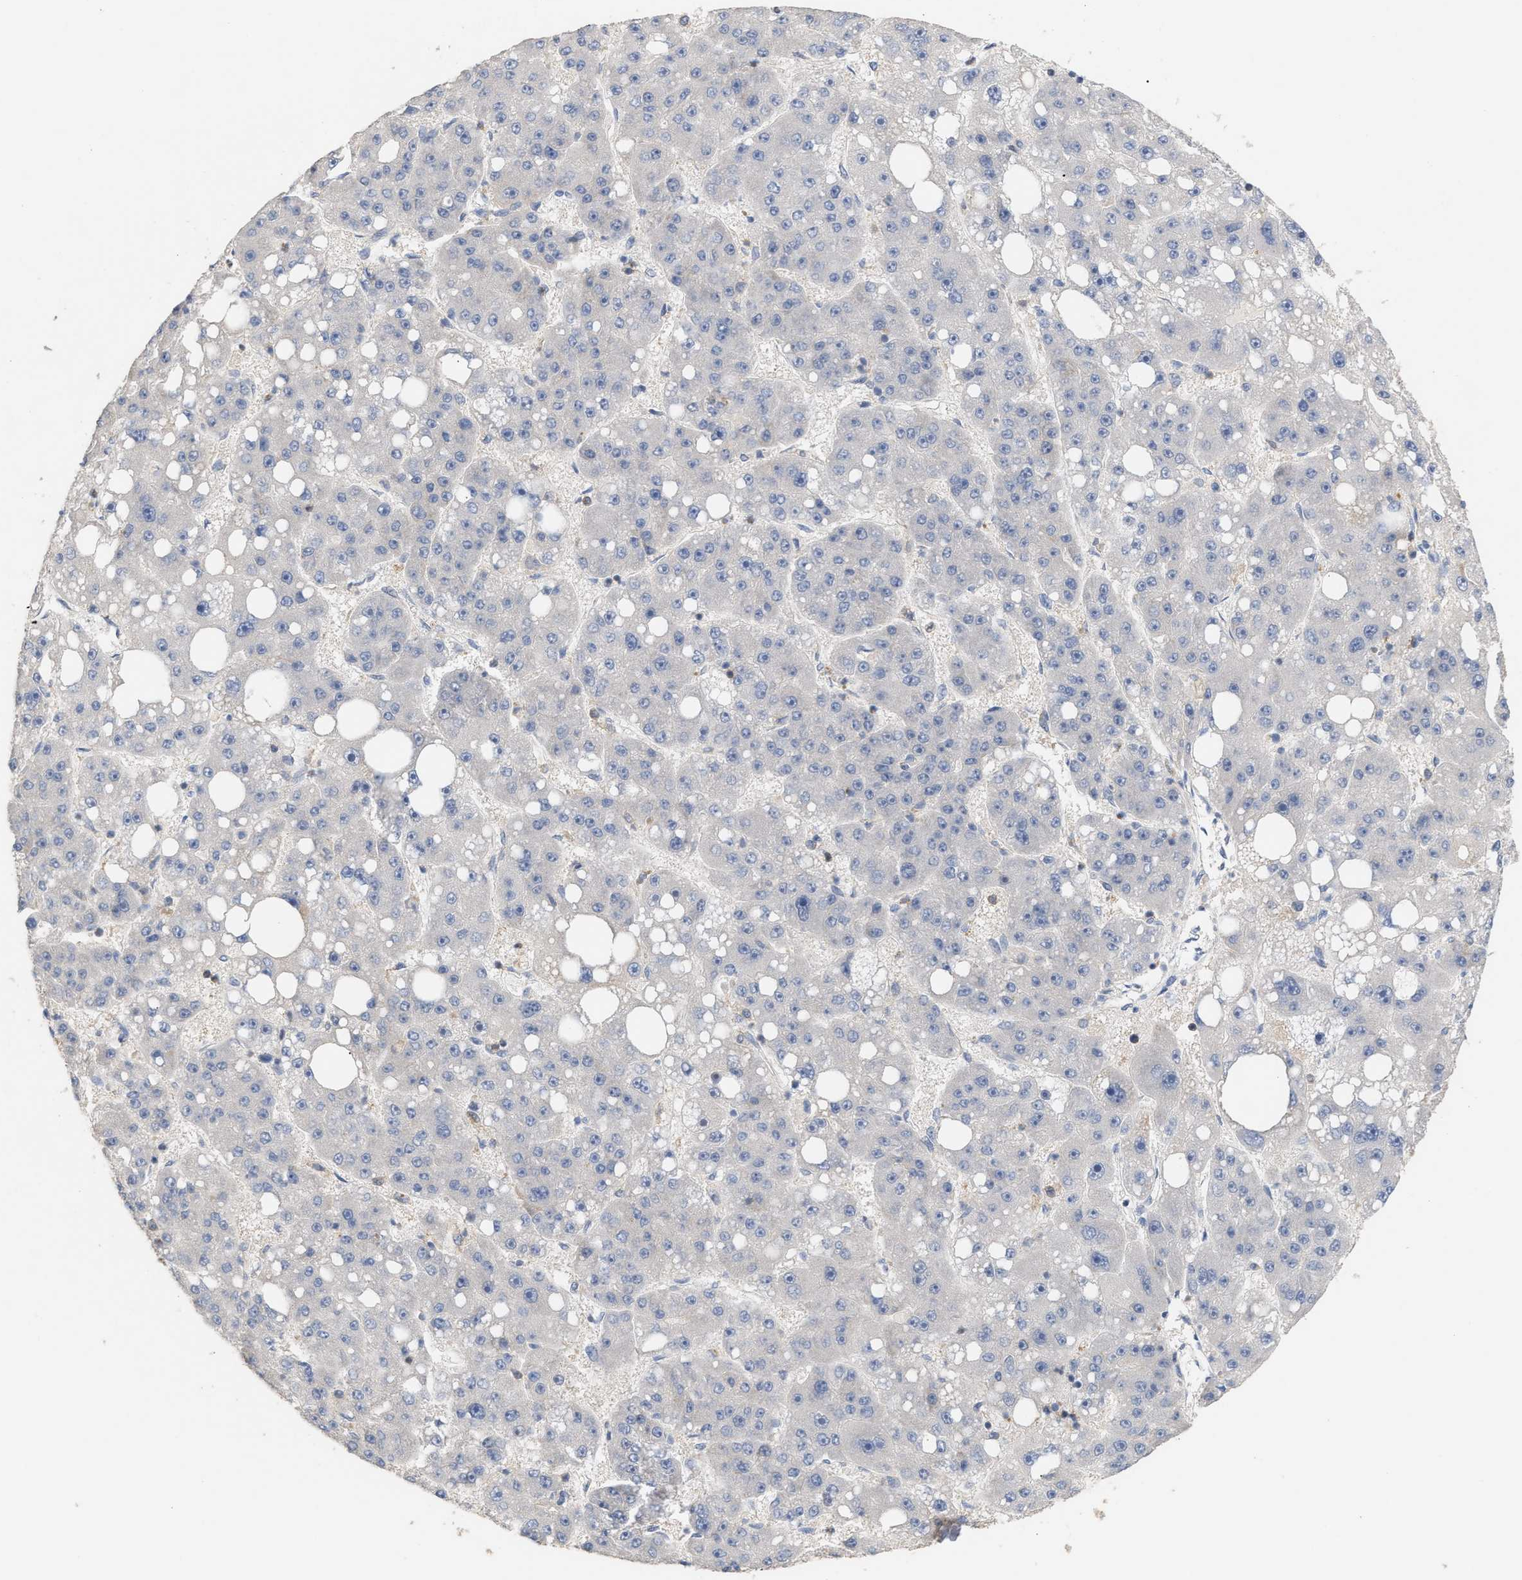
{"staining": {"intensity": "negative", "quantity": "none", "location": "none"}, "tissue": "liver cancer", "cell_type": "Tumor cells", "image_type": "cancer", "snomed": [{"axis": "morphology", "description": "Carcinoma, Hepatocellular, NOS"}, {"axis": "topography", "description": "Liver"}], "caption": "This is an IHC micrograph of human liver cancer (hepatocellular carcinoma). There is no staining in tumor cells.", "gene": "DBNL", "patient": {"sex": "female", "age": 61}}